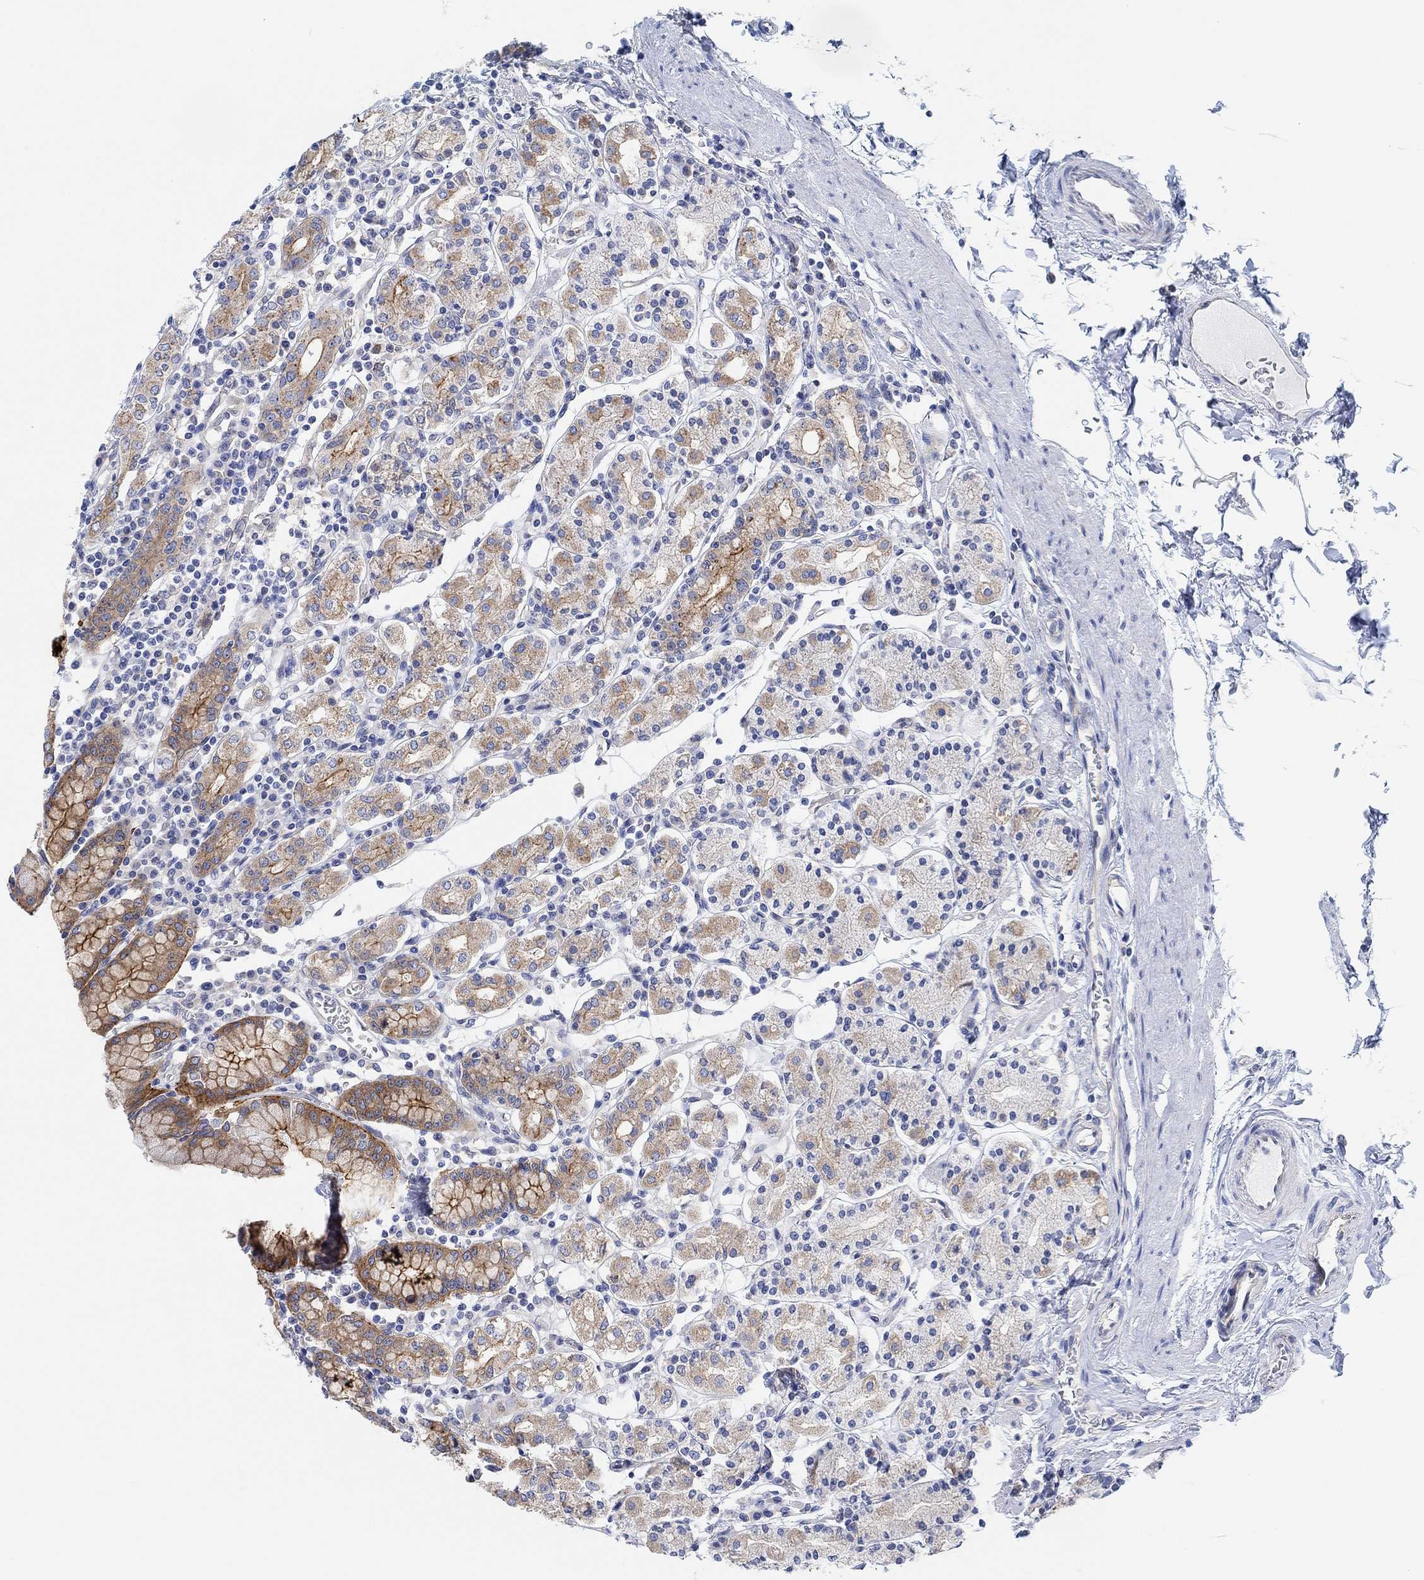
{"staining": {"intensity": "strong", "quantity": "<25%", "location": "cytoplasmic/membranous"}, "tissue": "stomach", "cell_type": "Glandular cells", "image_type": "normal", "snomed": [{"axis": "morphology", "description": "Normal tissue, NOS"}, {"axis": "topography", "description": "Stomach, upper"}, {"axis": "topography", "description": "Stomach"}], "caption": "An image showing strong cytoplasmic/membranous staining in approximately <25% of glandular cells in benign stomach, as visualized by brown immunohistochemical staining.", "gene": "RGS1", "patient": {"sex": "male", "age": 62}}